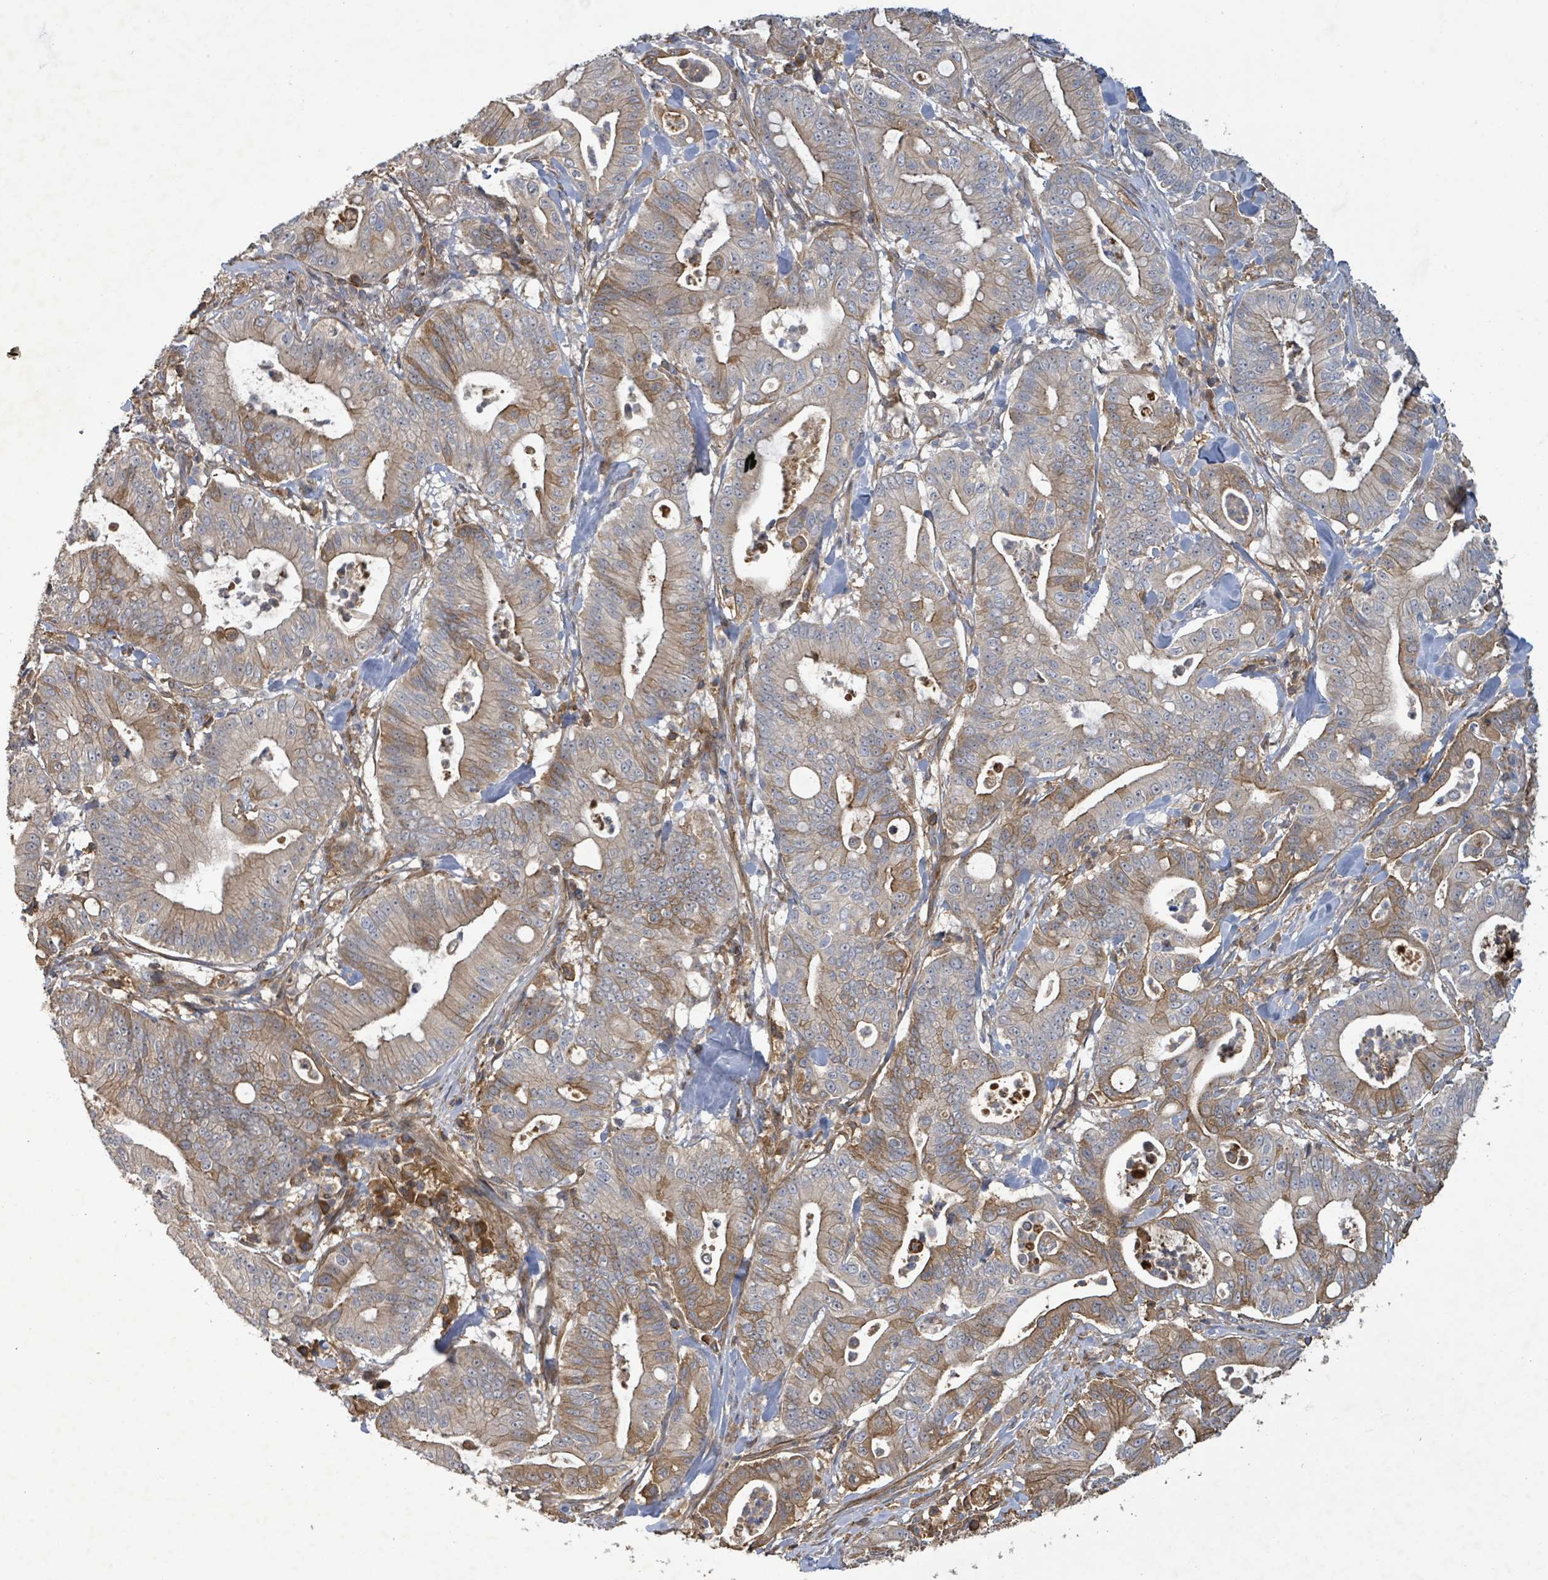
{"staining": {"intensity": "moderate", "quantity": "25%-75%", "location": "cytoplasmic/membranous"}, "tissue": "pancreatic cancer", "cell_type": "Tumor cells", "image_type": "cancer", "snomed": [{"axis": "morphology", "description": "Adenocarcinoma, NOS"}, {"axis": "topography", "description": "Pancreas"}], "caption": "Pancreatic cancer (adenocarcinoma) was stained to show a protein in brown. There is medium levels of moderate cytoplasmic/membranous staining in about 25%-75% of tumor cells.", "gene": "STARD4", "patient": {"sex": "male", "age": 71}}